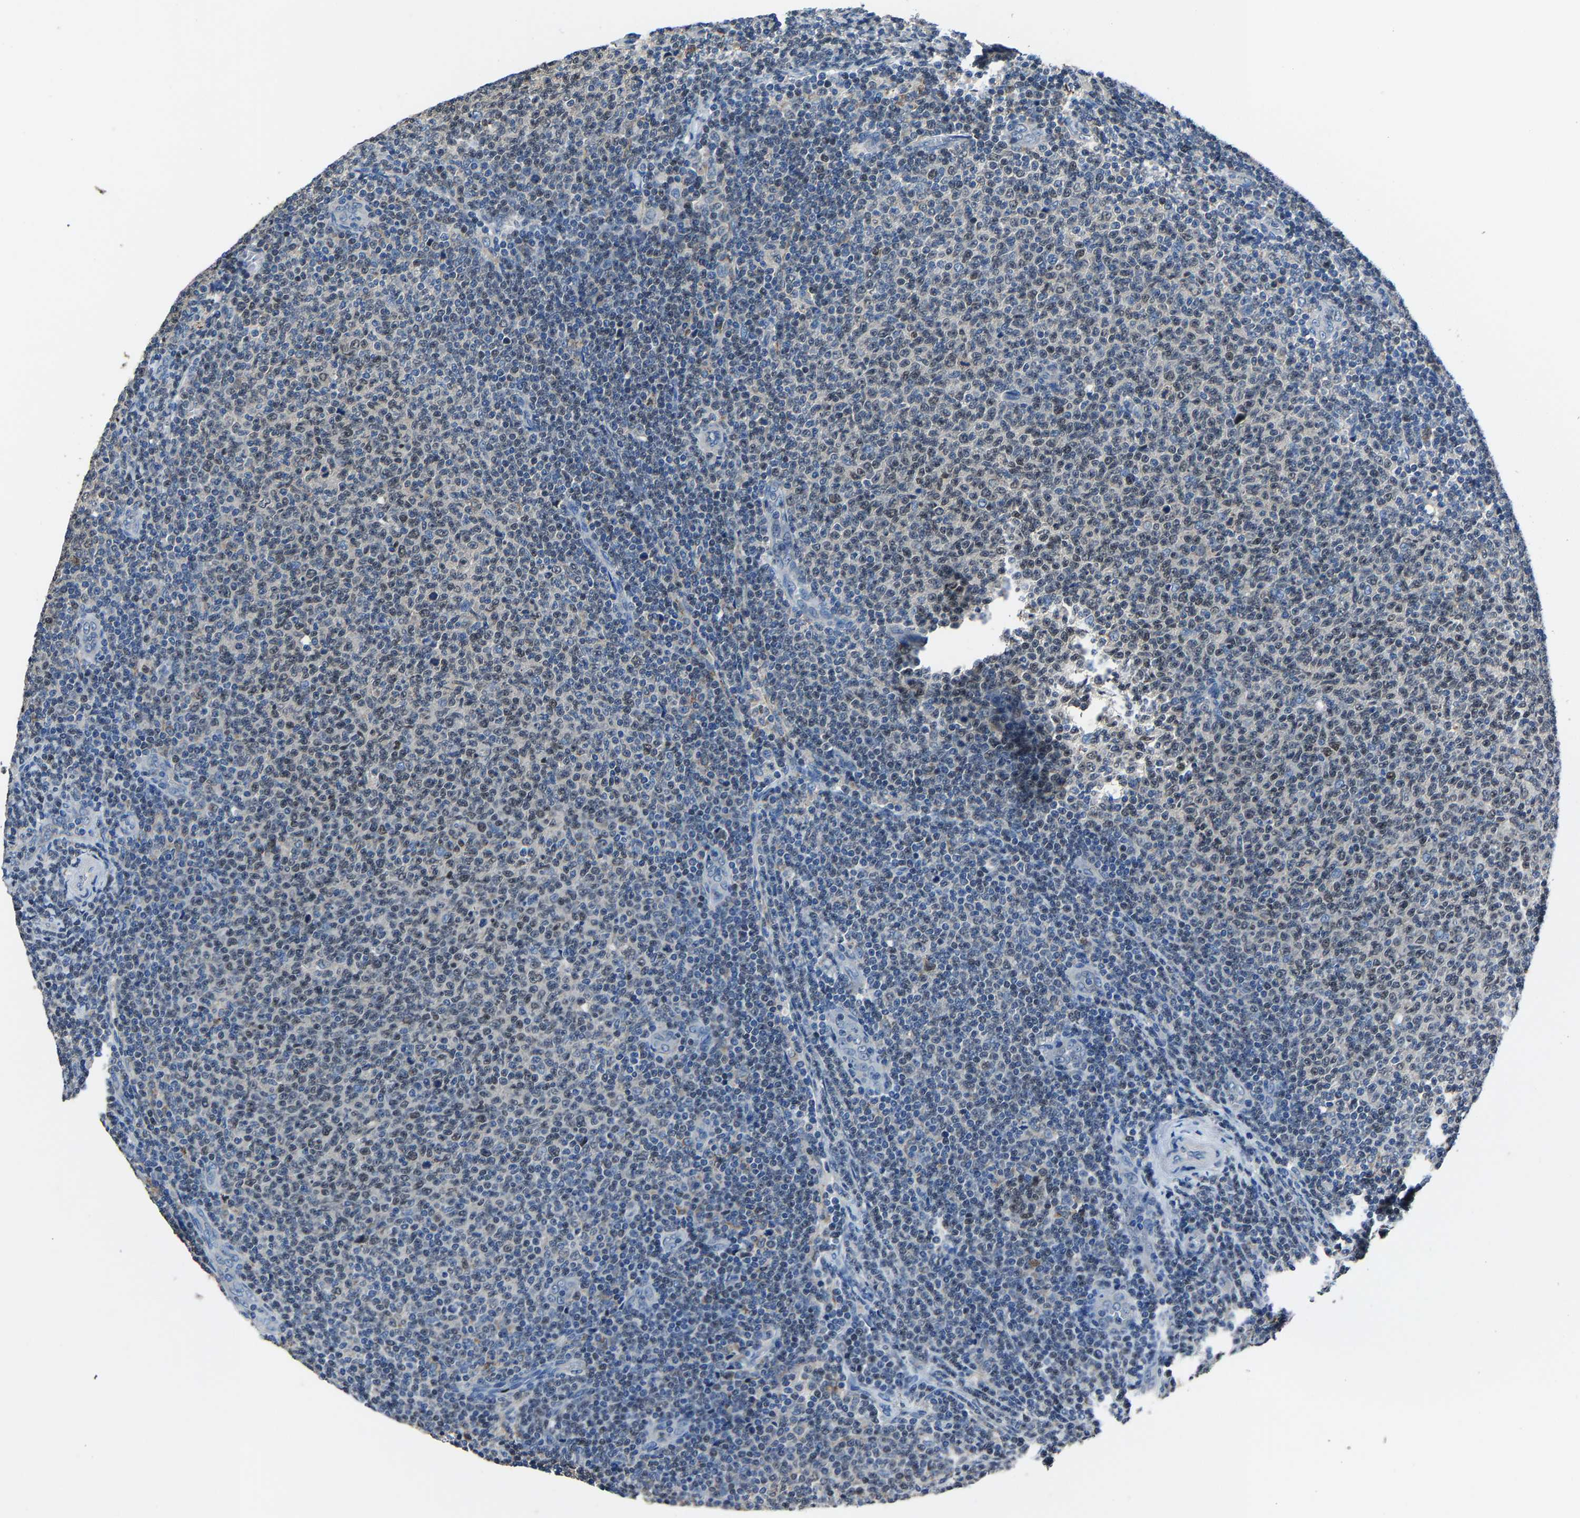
{"staining": {"intensity": "weak", "quantity": "25%-75%", "location": "nuclear"}, "tissue": "lymphoma", "cell_type": "Tumor cells", "image_type": "cancer", "snomed": [{"axis": "morphology", "description": "Malignant lymphoma, non-Hodgkin's type, Low grade"}, {"axis": "topography", "description": "Lymph node"}], "caption": "Weak nuclear protein expression is appreciated in about 25%-75% of tumor cells in malignant lymphoma, non-Hodgkin's type (low-grade).", "gene": "STRBP", "patient": {"sex": "male", "age": 66}}